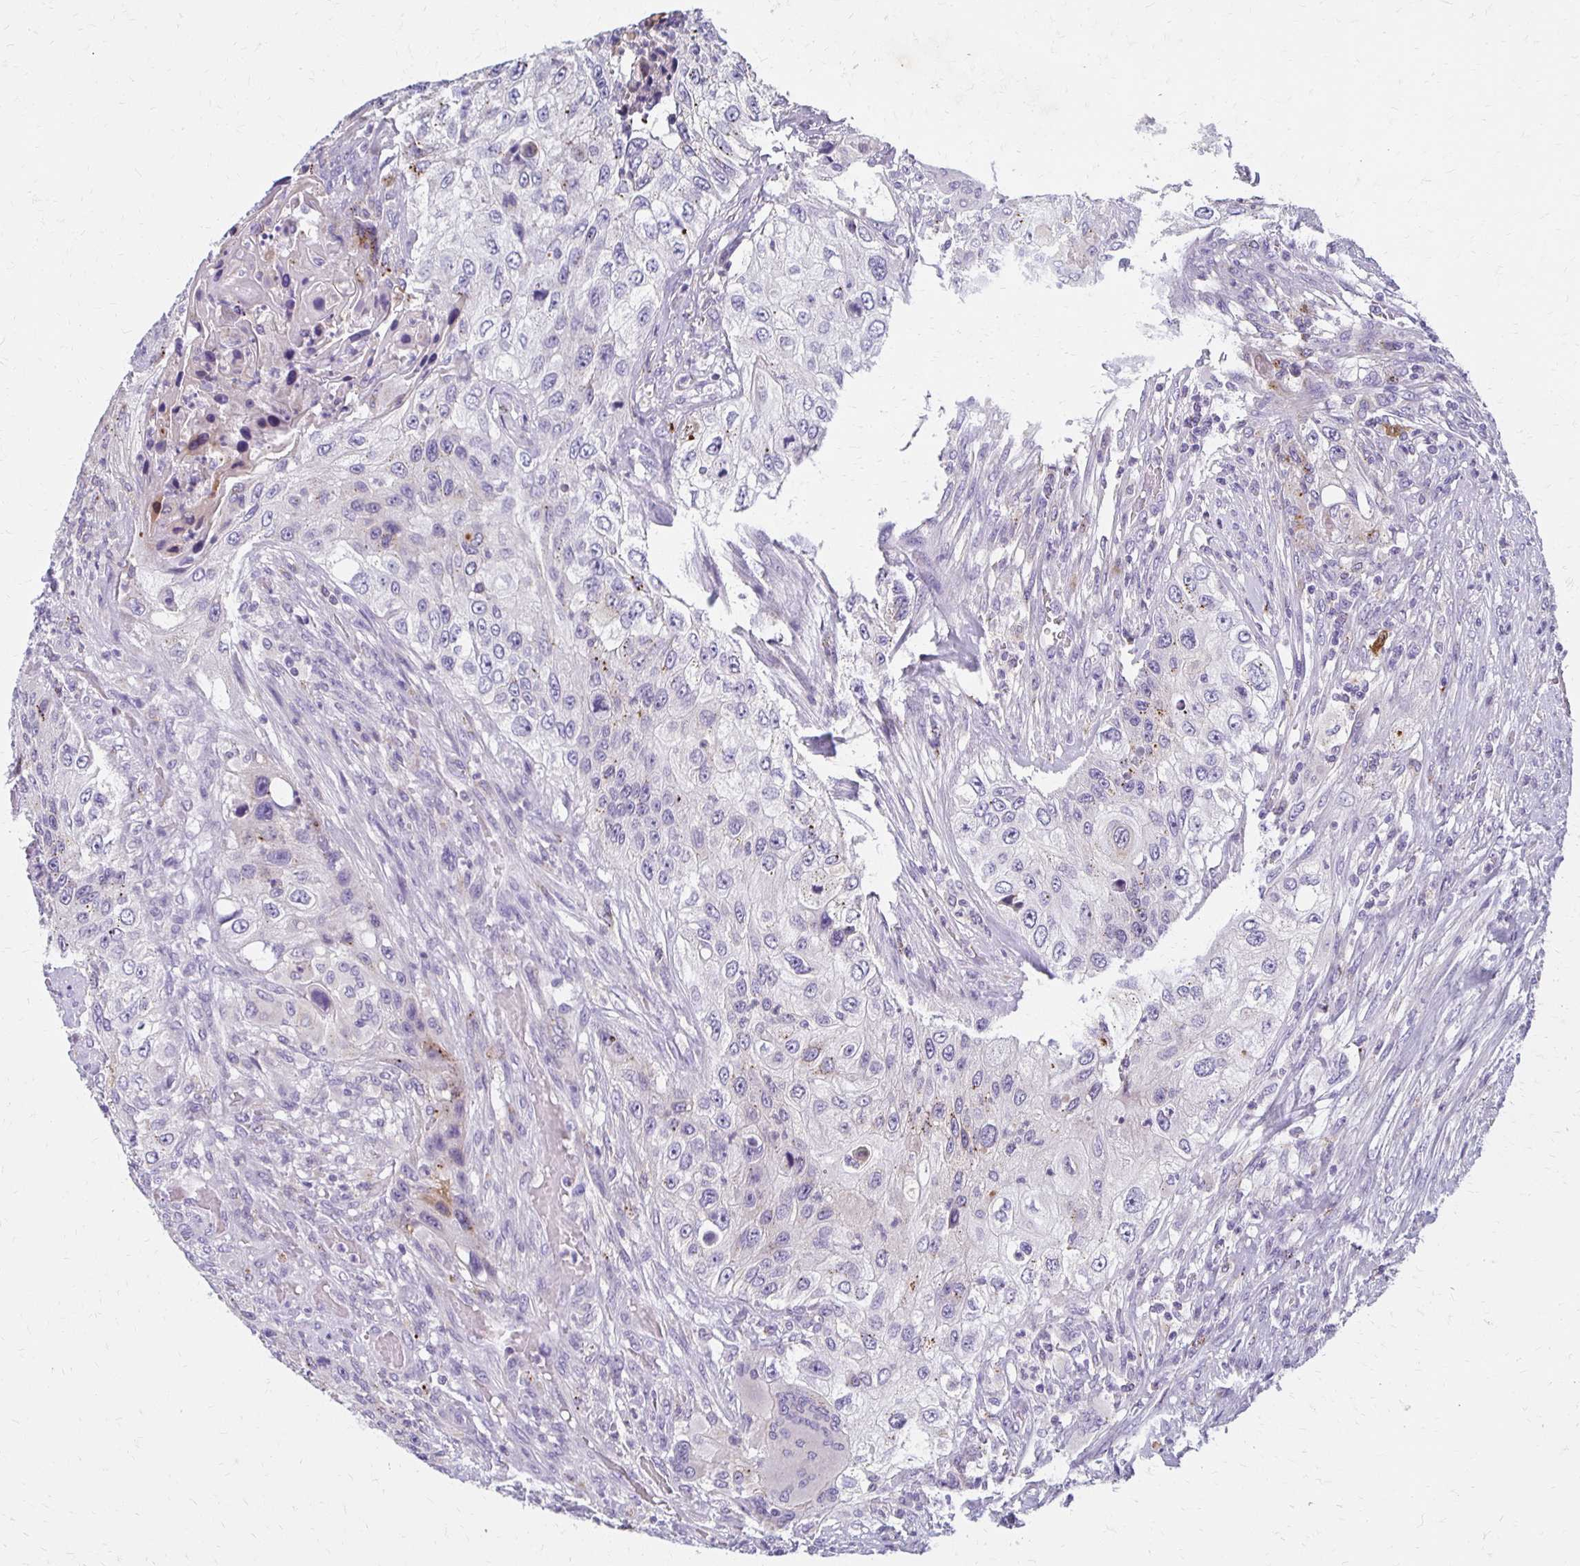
{"staining": {"intensity": "moderate", "quantity": "<25%", "location": "cytoplasmic/membranous"}, "tissue": "urothelial cancer", "cell_type": "Tumor cells", "image_type": "cancer", "snomed": [{"axis": "morphology", "description": "Urothelial carcinoma, High grade"}, {"axis": "topography", "description": "Urinary bladder"}], "caption": "A histopathology image of urothelial cancer stained for a protein exhibits moderate cytoplasmic/membranous brown staining in tumor cells.", "gene": "BBS12", "patient": {"sex": "female", "age": 60}}